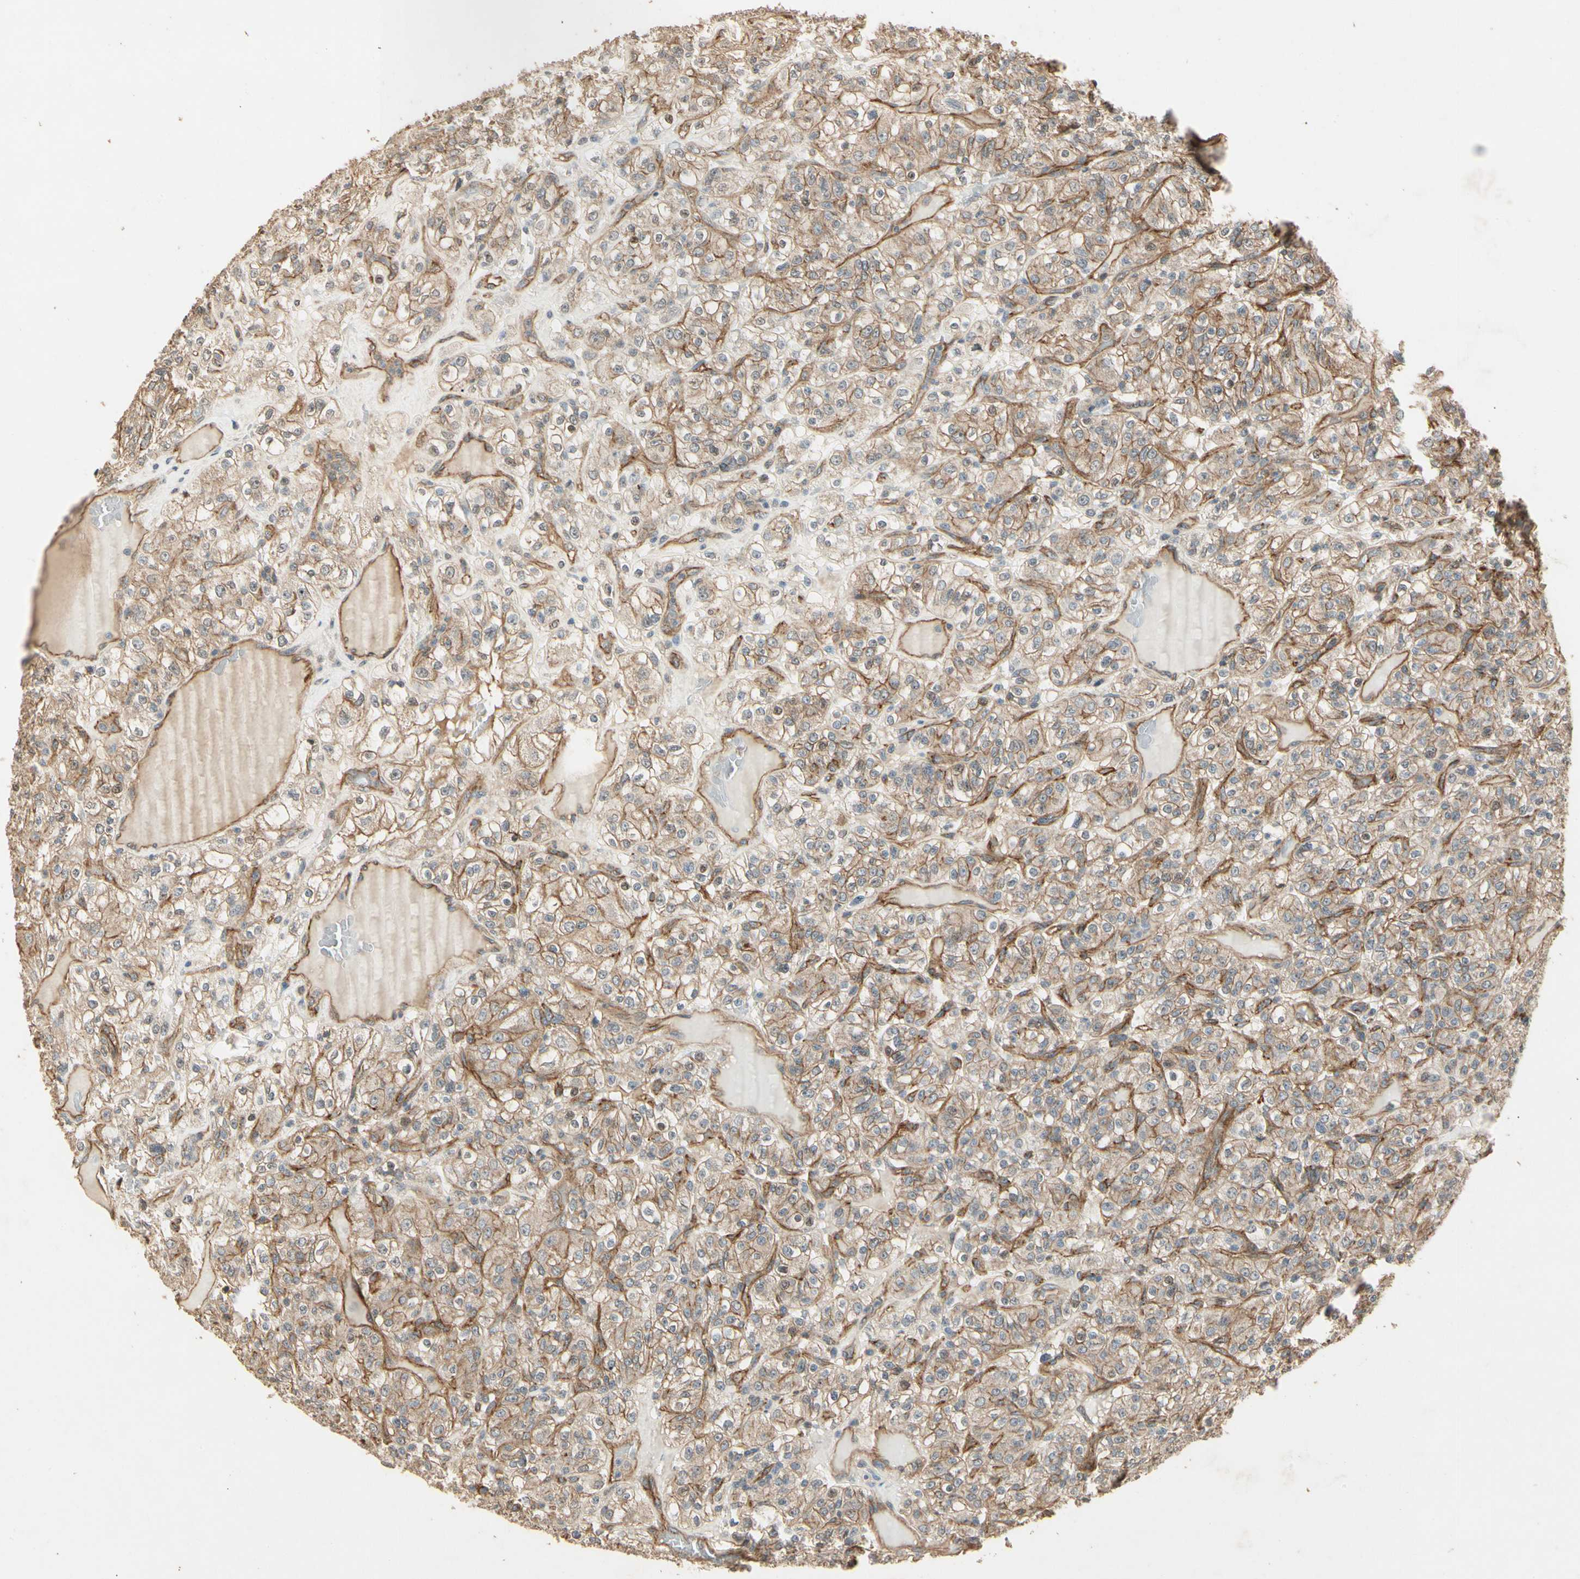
{"staining": {"intensity": "weak", "quantity": ">75%", "location": "cytoplasmic/membranous"}, "tissue": "renal cancer", "cell_type": "Tumor cells", "image_type": "cancer", "snomed": [{"axis": "morphology", "description": "Normal tissue, NOS"}, {"axis": "morphology", "description": "Adenocarcinoma, NOS"}, {"axis": "topography", "description": "Kidney"}], "caption": "This histopathology image reveals renal cancer (adenocarcinoma) stained with immunohistochemistry (IHC) to label a protein in brown. The cytoplasmic/membranous of tumor cells show weak positivity for the protein. Nuclei are counter-stained blue.", "gene": "RNF180", "patient": {"sex": "female", "age": 72}}